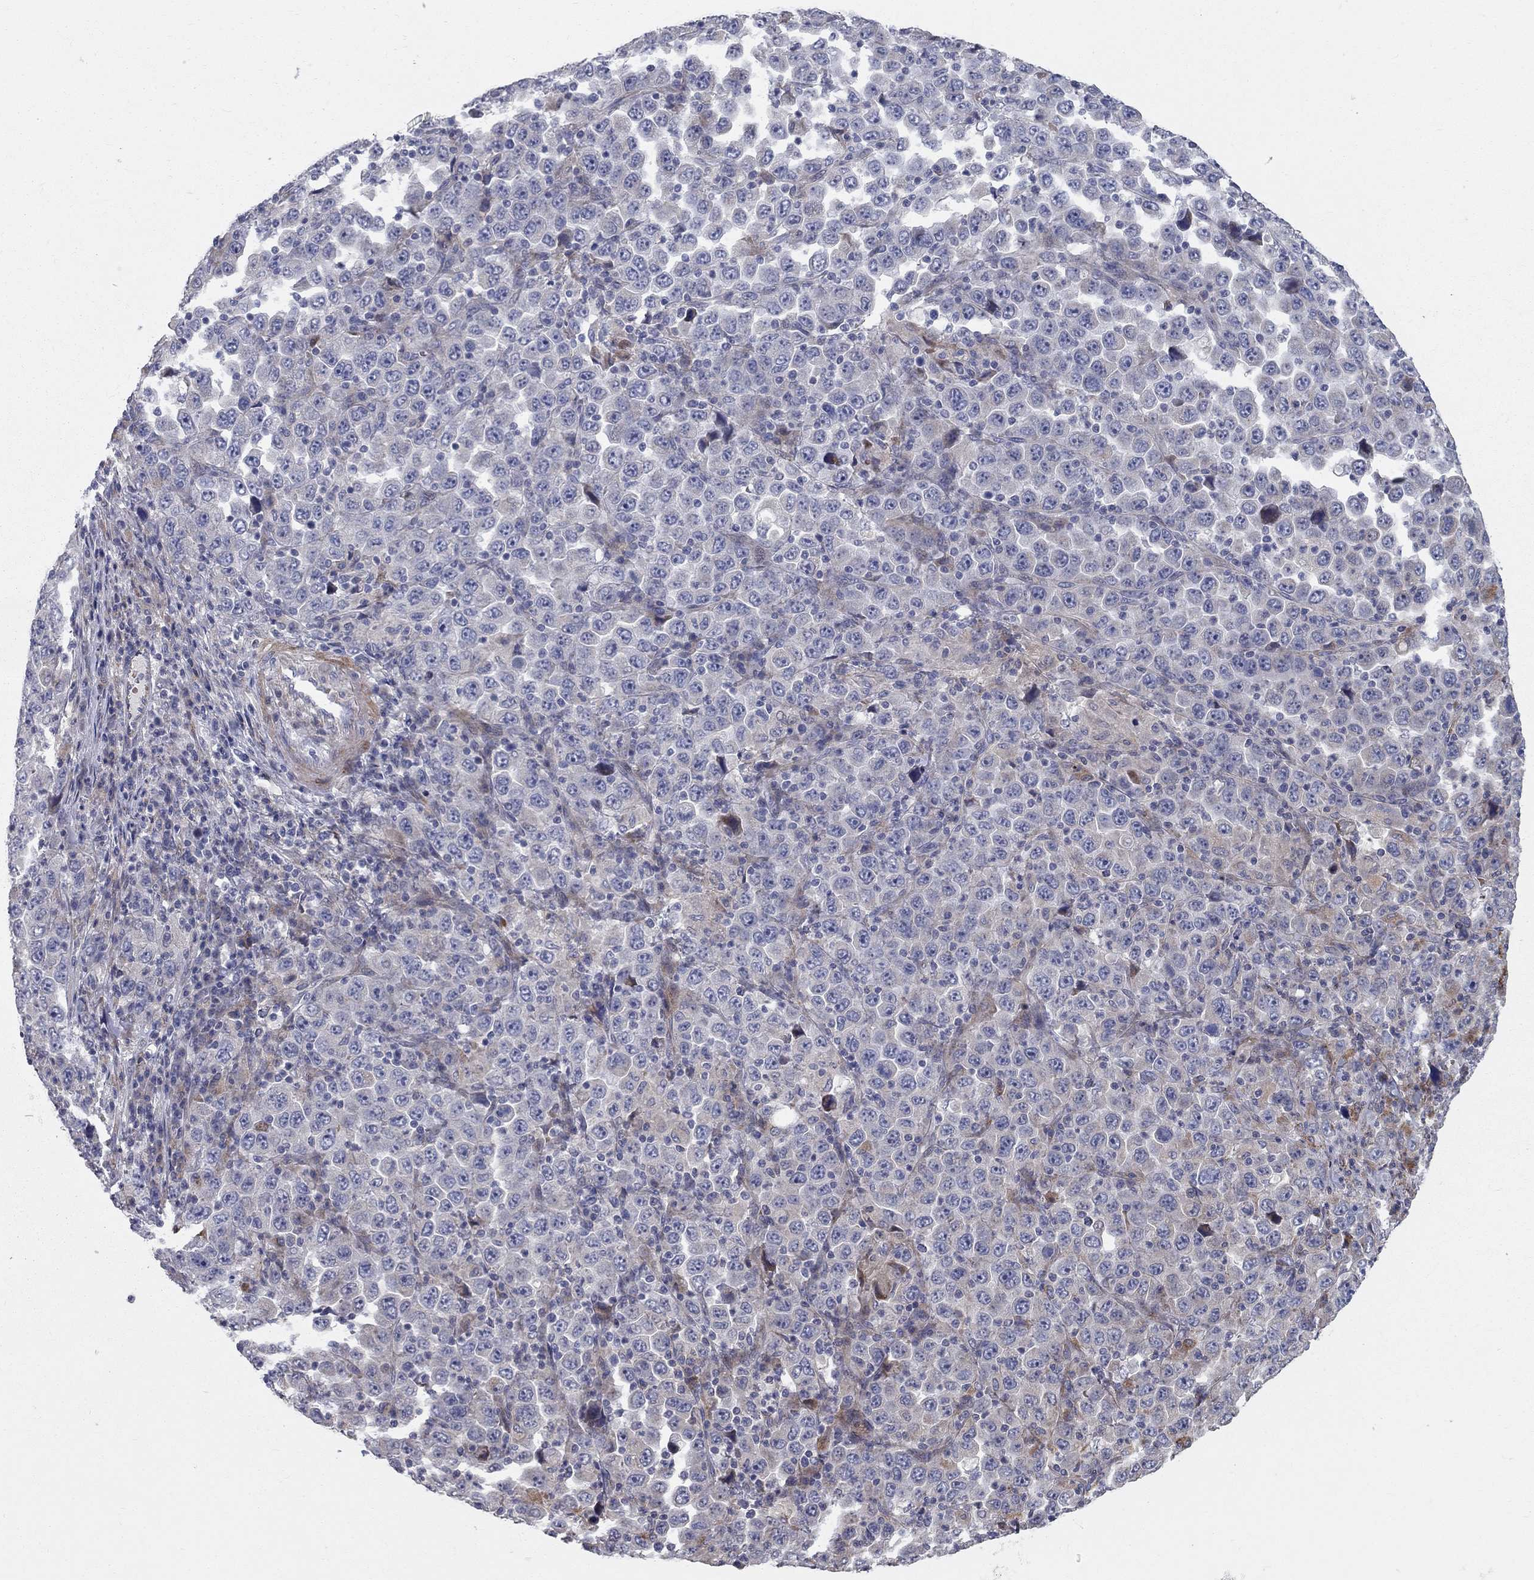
{"staining": {"intensity": "negative", "quantity": "none", "location": "none"}, "tissue": "stomach cancer", "cell_type": "Tumor cells", "image_type": "cancer", "snomed": [{"axis": "morphology", "description": "Normal tissue, NOS"}, {"axis": "morphology", "description": "Adenocarcinoma, NOS"}, {"axis": "topography", "description": "Stomach, upper"}, {"axis": "topography", "description": "Stomach"}], "caption": "Tumor cells show no significant staining in stomach cancer (adenocarcinoma).", "gene": "KANSL1L", "patient": {"sex": "male", "age": 59}}